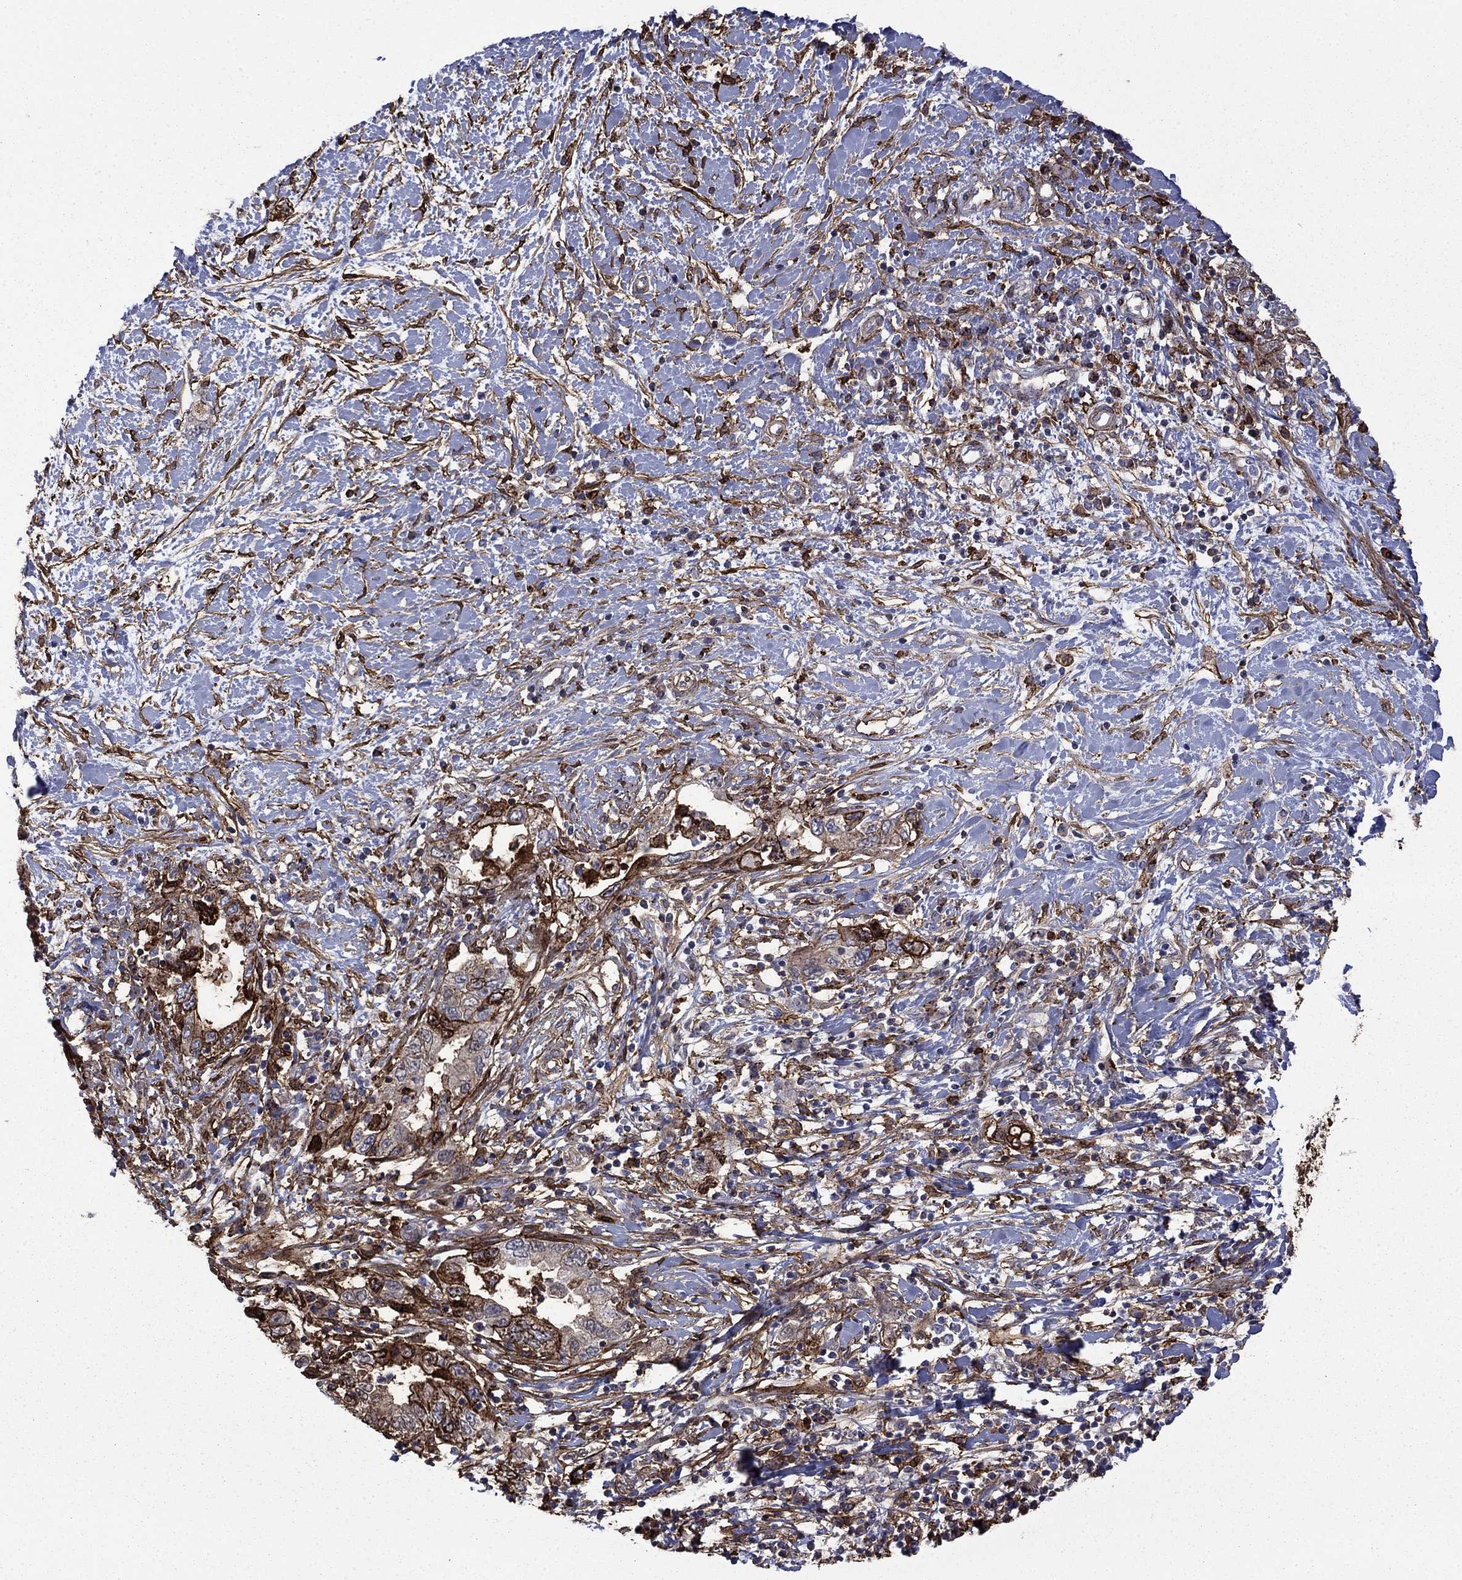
{"staining": {"intensity": "moderate", "quantity": "25%-75%", "location": "cytoplasmic/membranous"}, "tissue": "pancreatic cancer", "cell_type": "Tumor cells", "image_type": "cancer", "snomed": [{"axis": "morphology", "description": "Adenocarcinoma, NOS"}, {"axis": "topography", "description": "Pancreas"}], "caption": "Tumor cells show medium levels of moderate cytoplasmic/membranous expression in about 25%-75% of cells in human pancreatic cancer (adenocarcinoma). (Stains: DAB in brown, nuclei in blue, Microscopy: brightfield microscopy at high magnification).", "gene": "PLAU", "patient": {"sex": "female", "age": 73}}